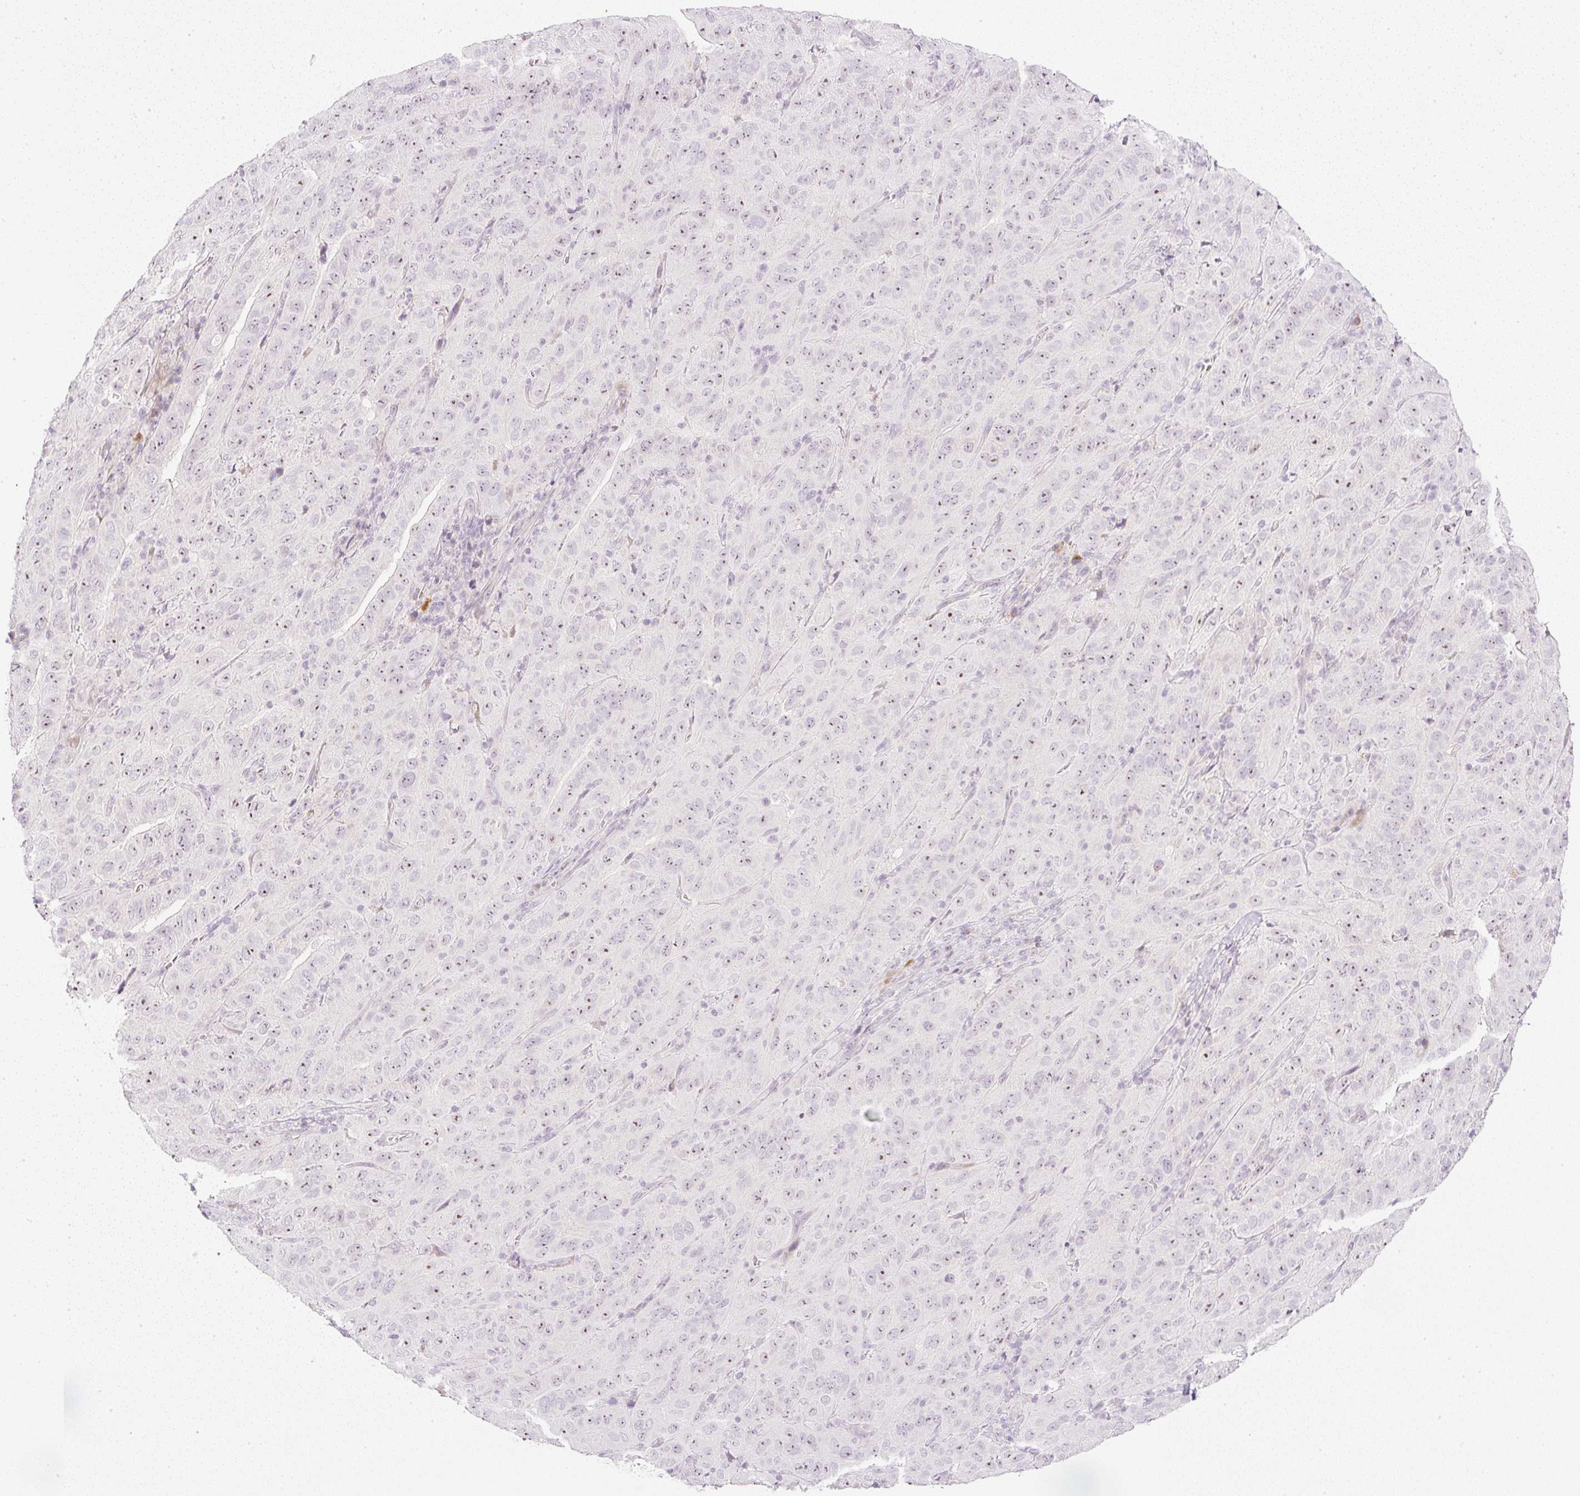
{"staining": {"intensity": "moderate", "quantity": "25%-75%", "location": "nuclear"}, "tissue": "pancreatic cancer", "cell_type": "Tumor cells", "image_type": "cancer", "snomed": [{"axis": "morphology", "description": "Adenocarcinoma, NOS"}, {"axis": "topography", "description": "Pancreas"}], "caption": "Tumor cells reveal moderate nuclear positivity in approximately 25%-75% of cells in adenocarcinoma (pancreatic).", "gene": "AAR2", "patient": {"sex": "male", "age": 63}}